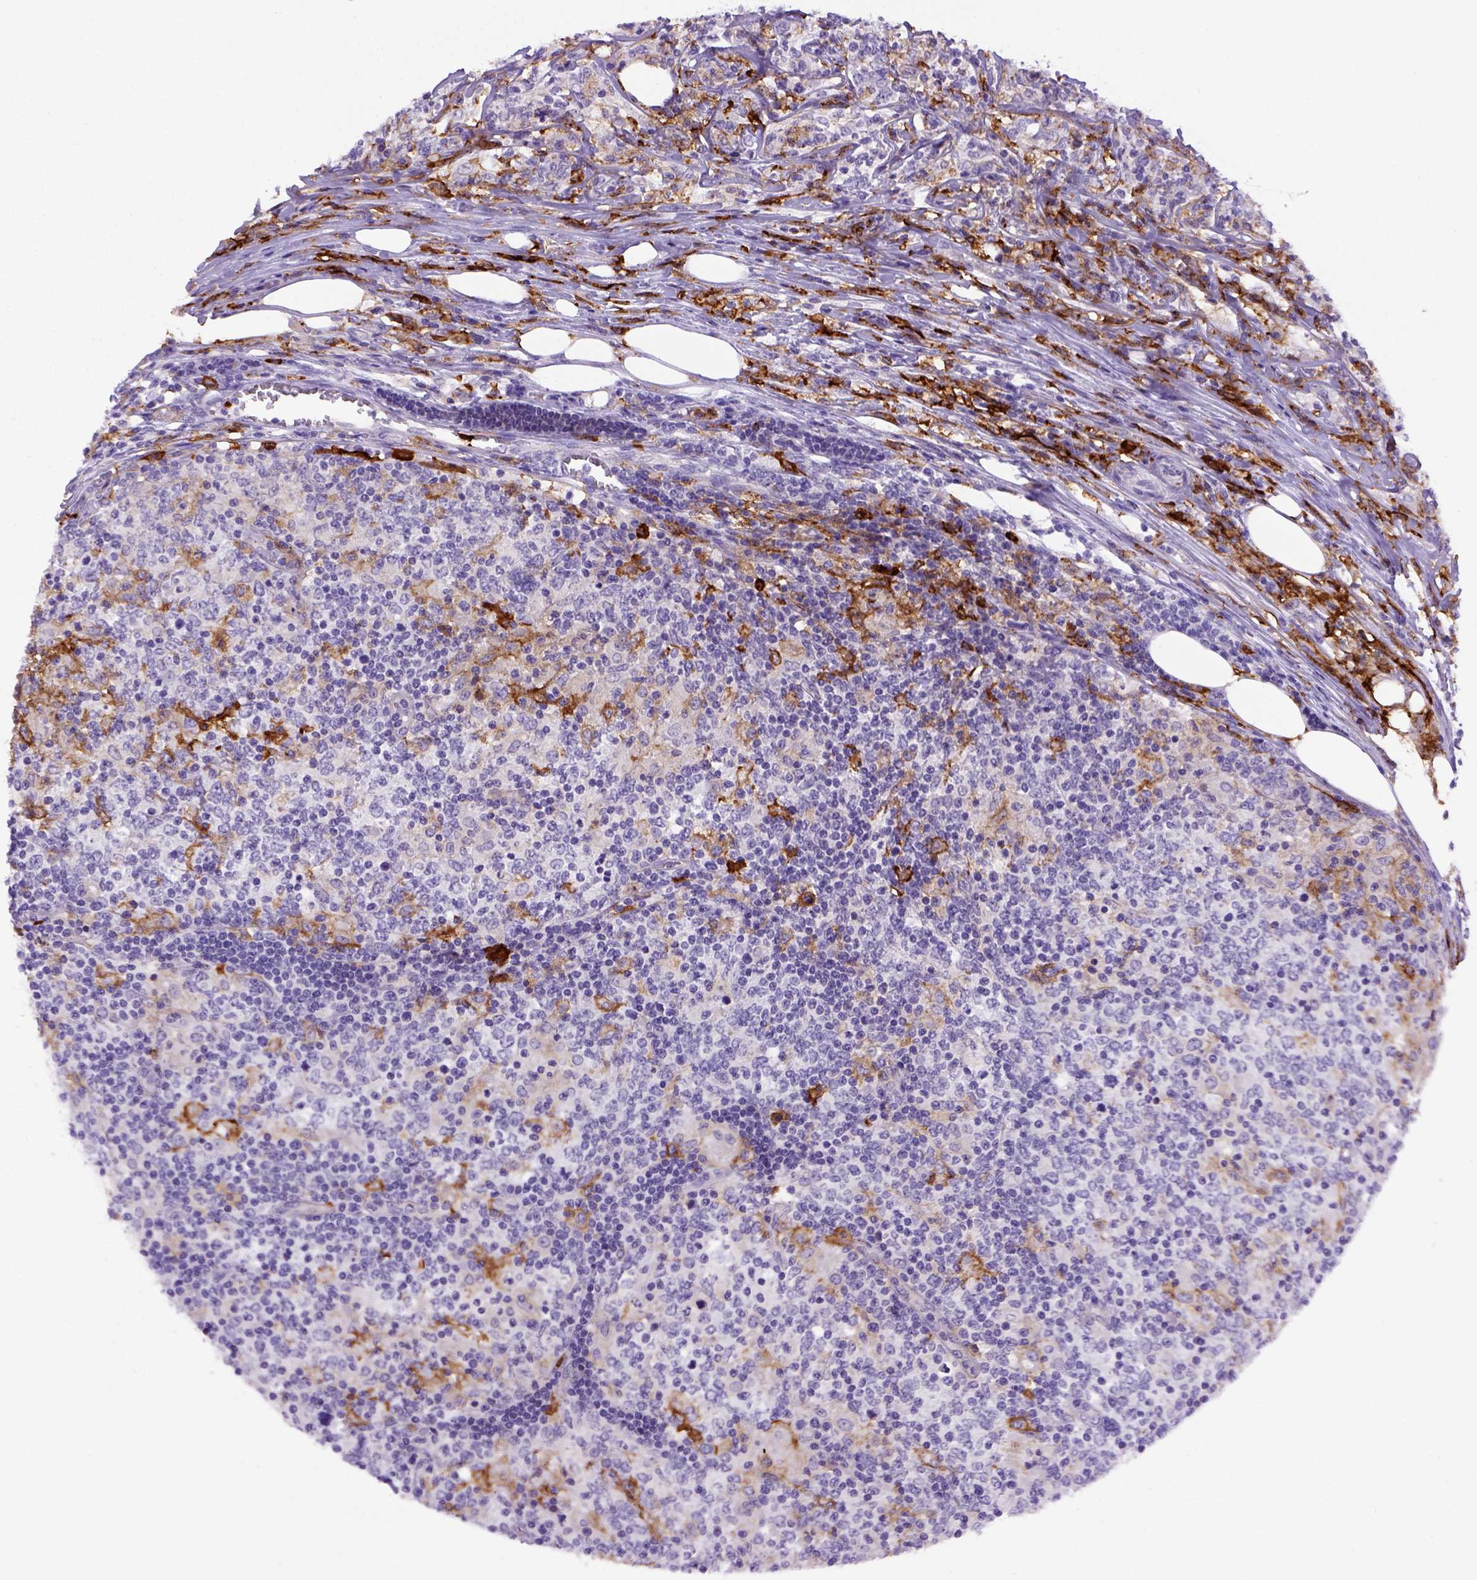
{"staining": {"intensity": "weak", "quantity": "<25%", "location": "cytoplasmic/membranous"}, "tissue": "lymphoma", "cell_type": "Tumor cells", "image_type": "cancer", "snomed": [{"axis": "morphology", "description": "Malignant lymphoma, non-Hodgkin's type, High grade"}, {"axis": "topography", "description": "Lymph node"}], "caption": "Tumor cells show no significant staining in lymphoma.", "gene": "CD14", "patient": {"sex": "female", "age": 84}}